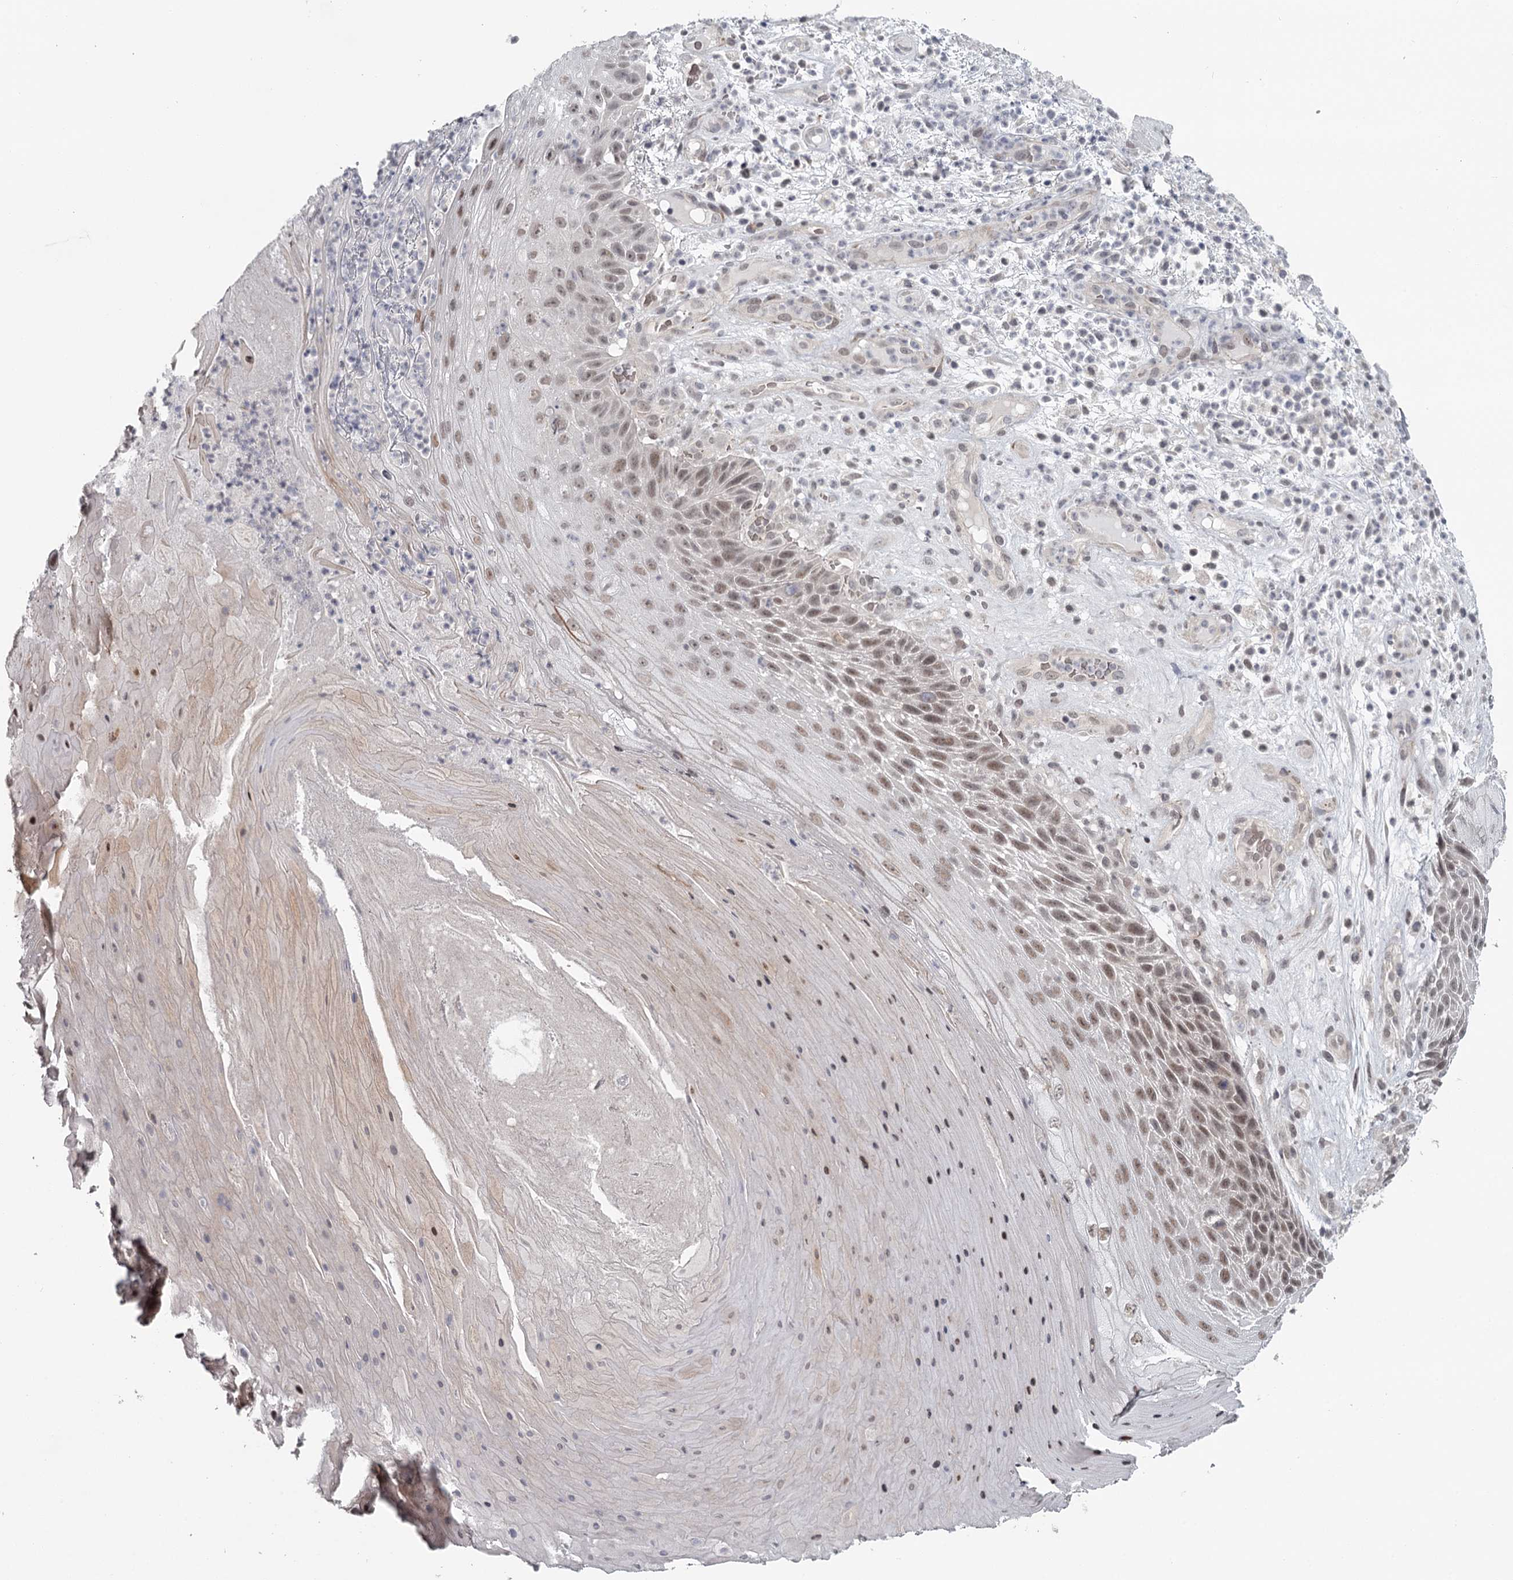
{"staining": {"intensity": "moderate", "quantity": ">75%", "location": "nuclear"}, "tissue": "skin cancer", "cell_type": "Tumor cells", "image_type": "cancer", "snomed": [{"axis": "morphology", "description": "Squamous cell carcinoma, NOS"}, {"axis": "topography", "description": "Skin"}], "caption": "DAB immunohistochemical staining of squamous cell carcinoma (skin) reveals moderate nuclear protein positivity in approximately >75% of tumor cells.", "gene": "FAM13C", "patient": {"sex": "female", "age": 88}}